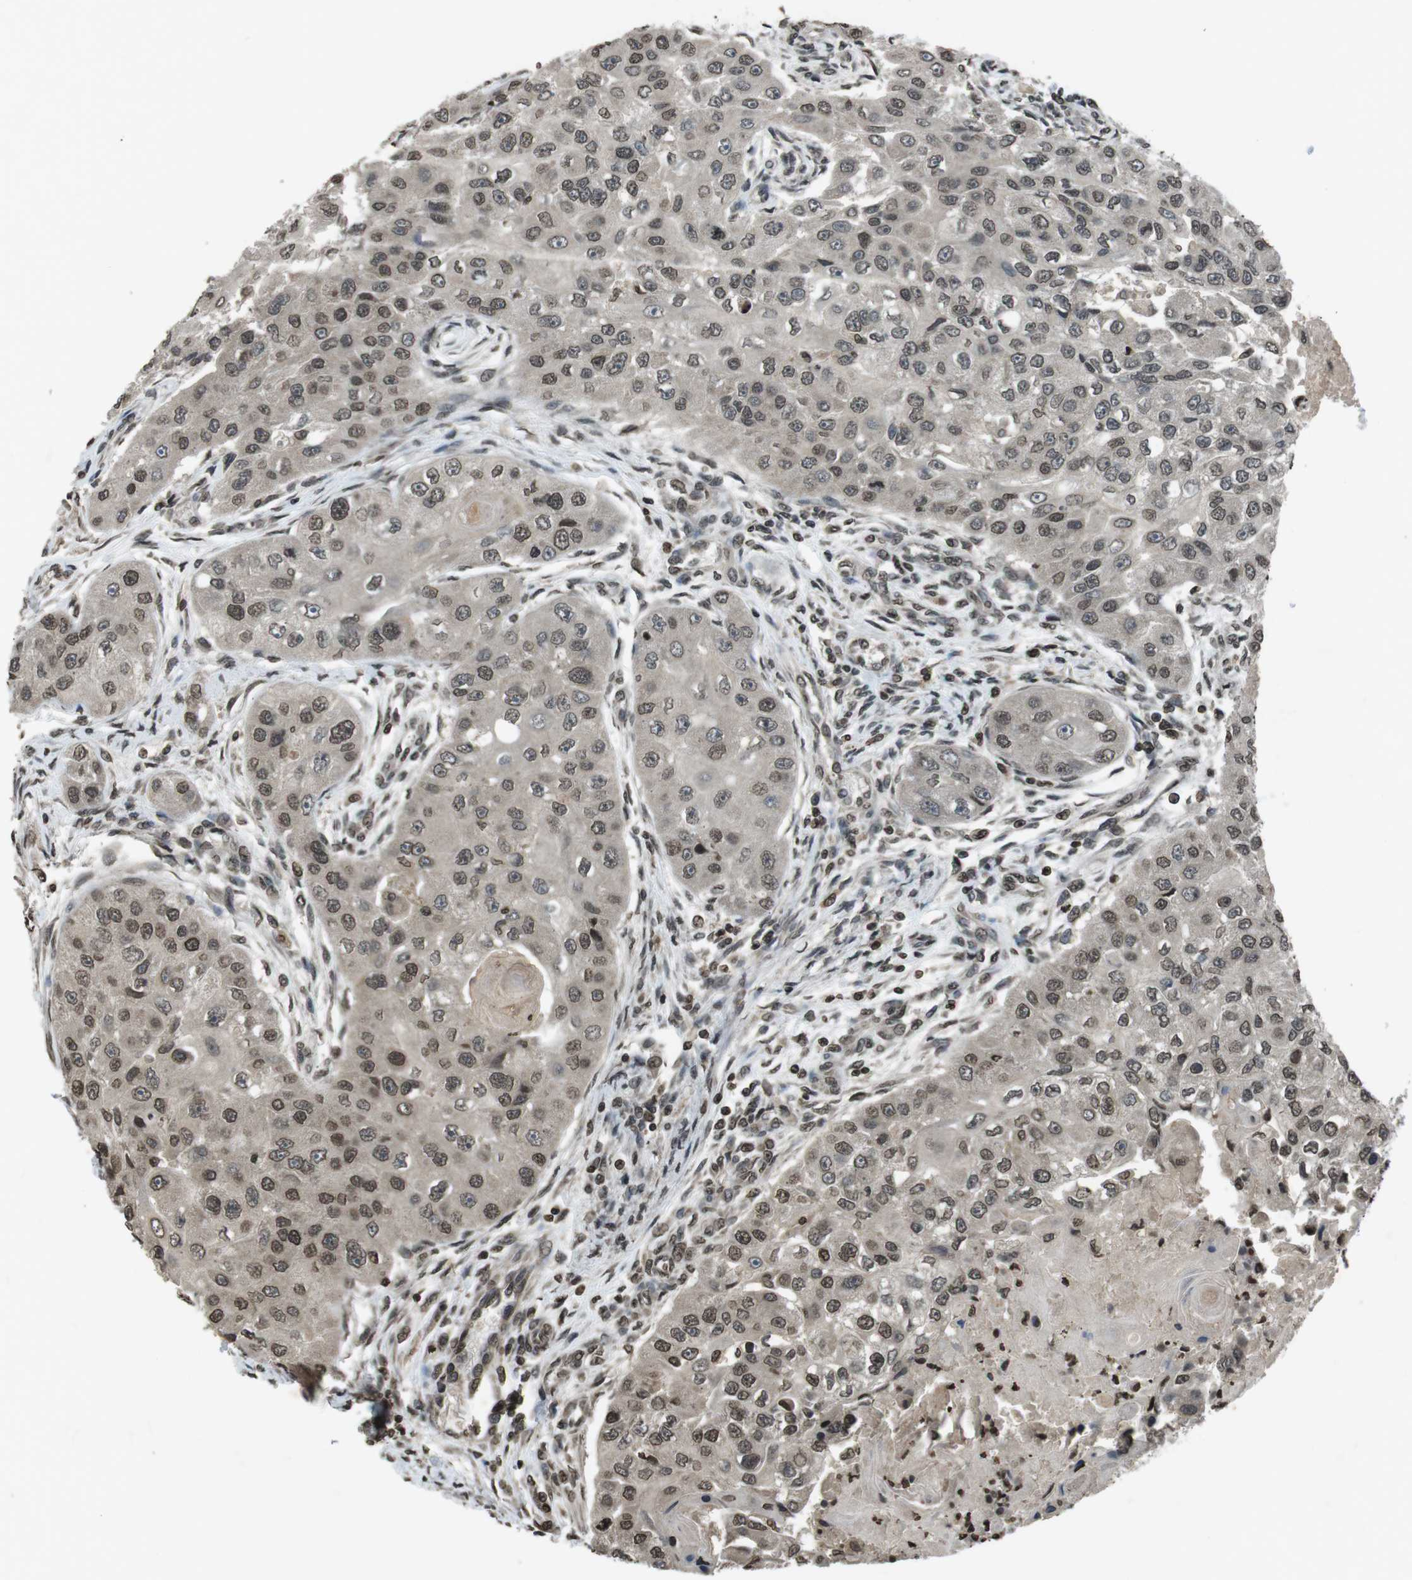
{"staining": {"intensity": "moderate", "quantity": ">75%", "location": "nuclear"}, "tissue": "head and neck cancer", "cell_type": "Tumor cells", "image_type": "cancer", "snomed": [{"axis": "morphology", "description": "Normal tissue, NOS"}, {"axis": "morphology", "description": "Squamous cell carcinoma, NOS"}, {"axis": "topography", "description": "Skeletal muscle"}, {"axis": "topography", "description": "Head-Neck"}], "caption": "There is medium levels of moderate nuclear positivity in tumor cells of head and neck squamous cell carcinoma, as demonstrated by immunohistochemical staining (brown color).", "gene": "MAF", "patient": {"sex": "male", "age": 51}}